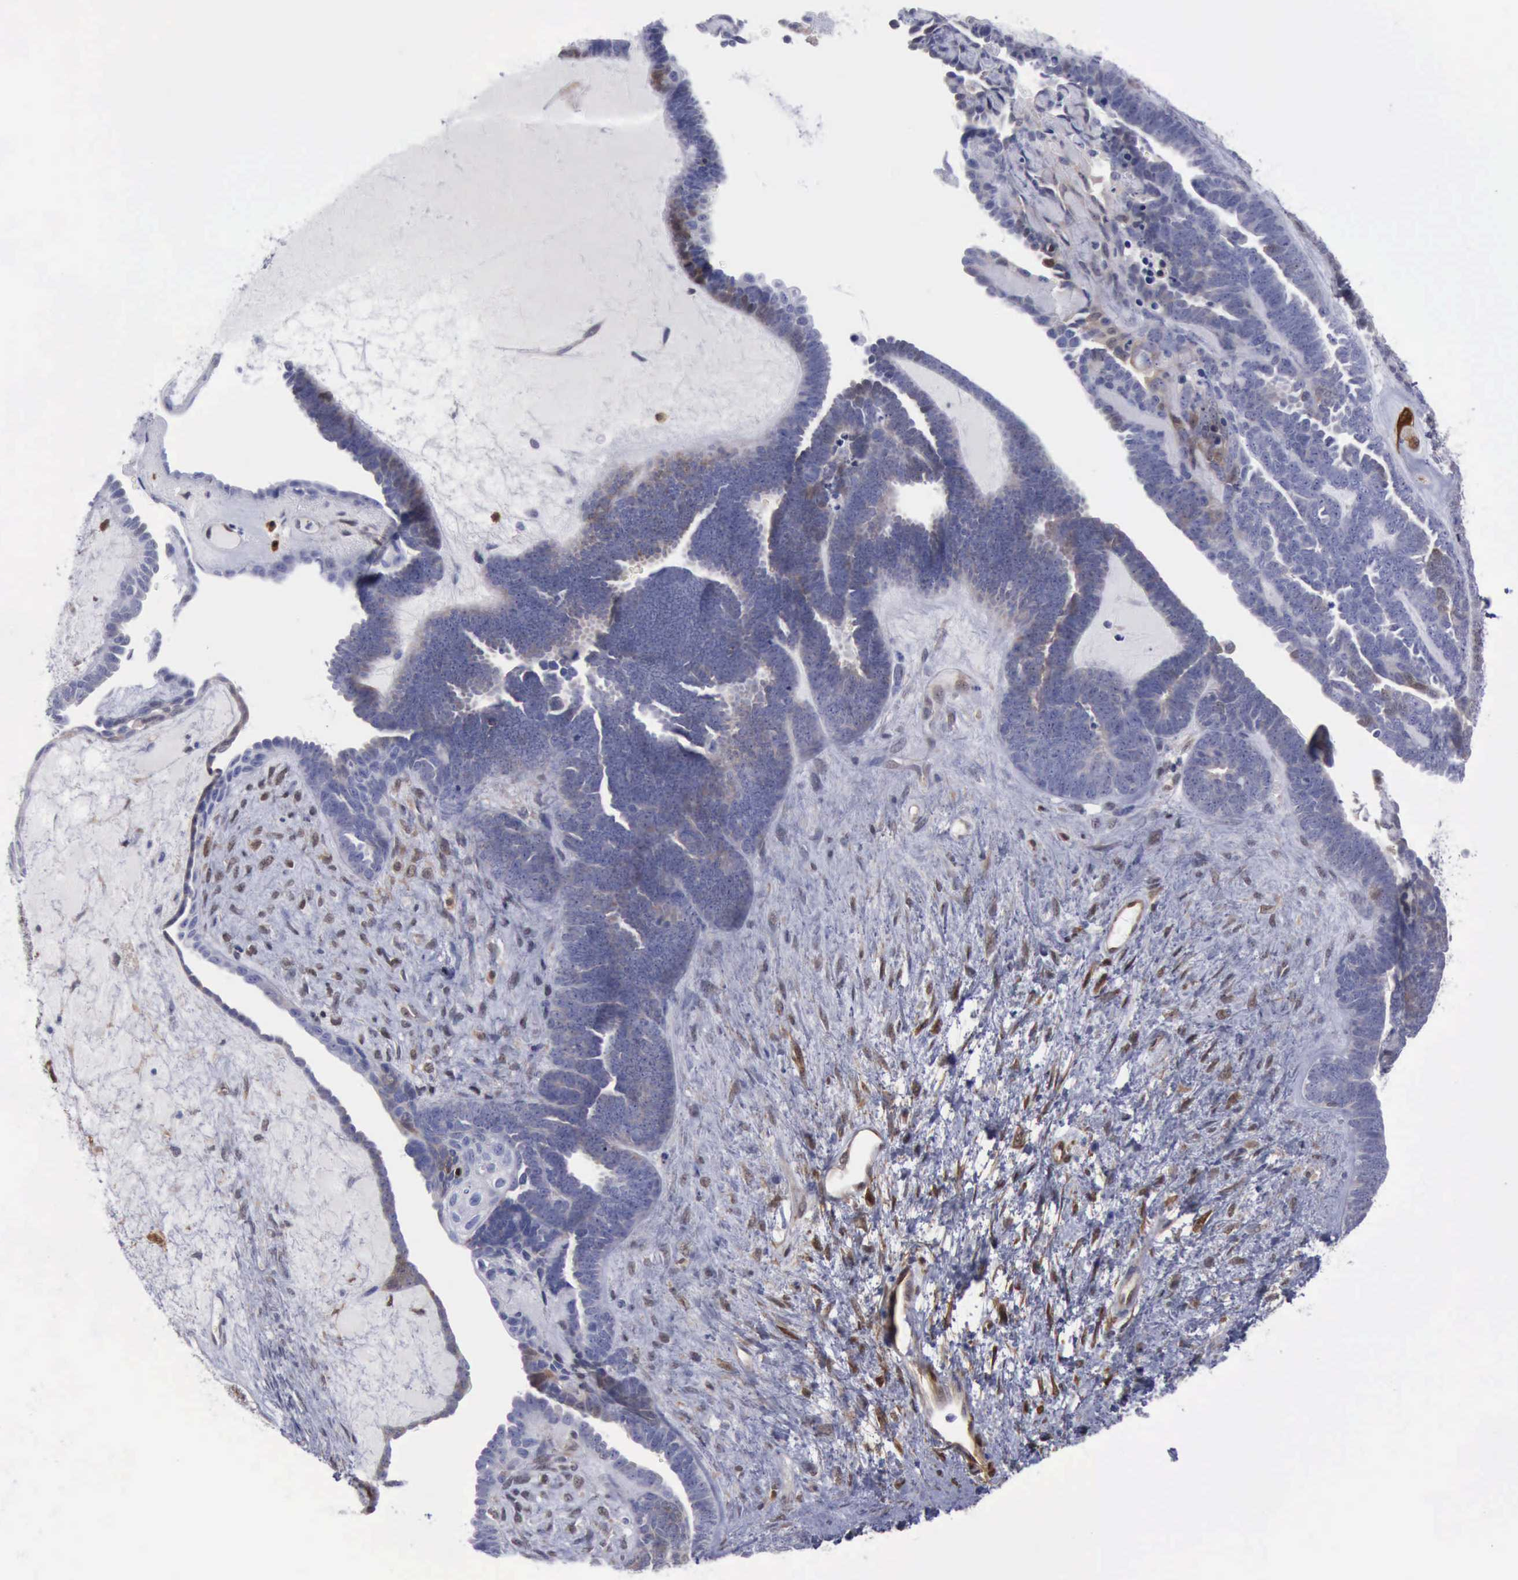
{"staining": {"intensity": "negative", "quantity": "none", "location": "none"}, "tissue": "endometrial cancer", "cell_type": "Tumor cells", "image_type": "cancer", "snomed": [{"axis": "morphology", "description": "Neoplasm, malignant, NOS"}, {"axis": "topography", "description": "Endometrium"}], "caption": "Image shows no protein positivity in tumor cells of endometrial malignant neoplasm tissue.", "gene": "FHL1", "patient": {"sex": "female", "age": 74}}